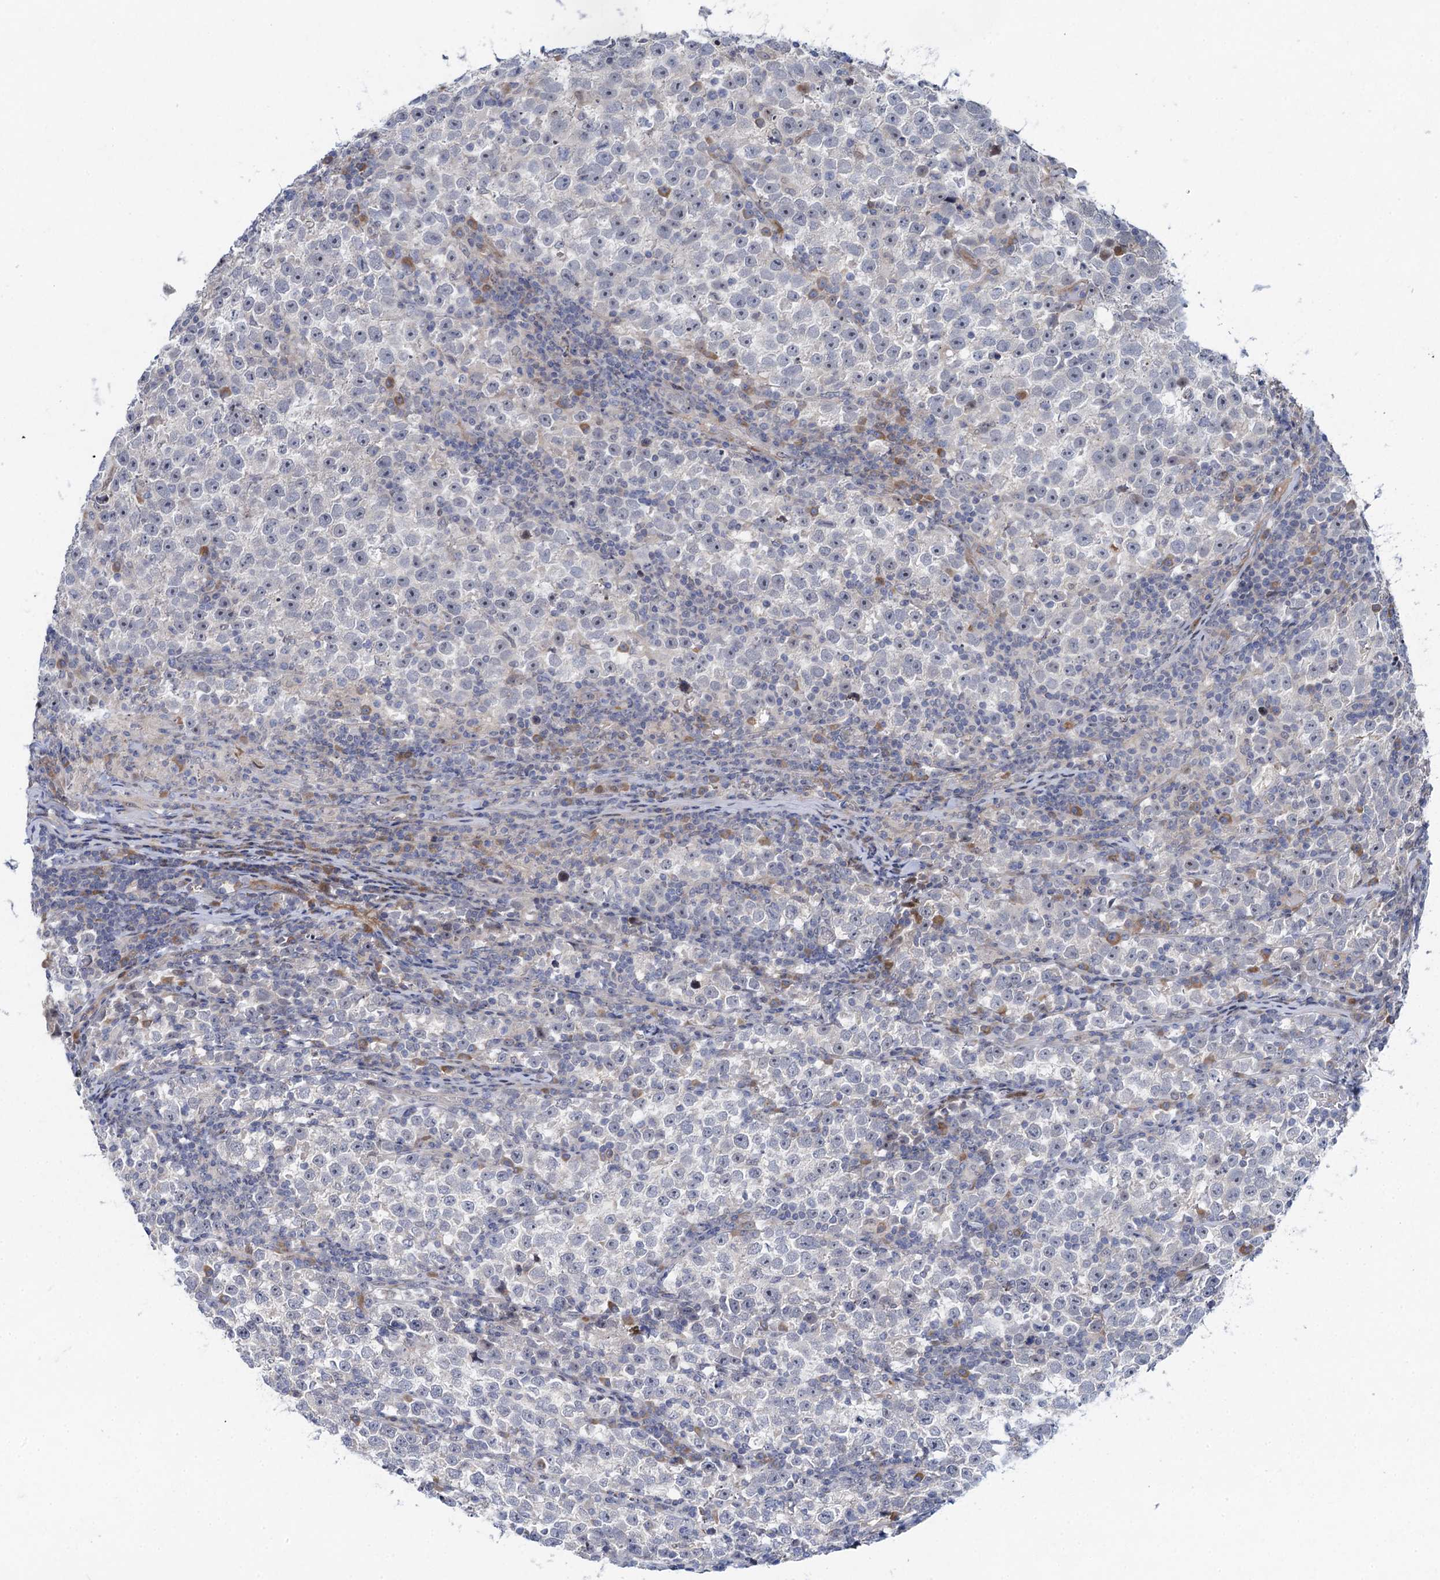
{"staining": {"intensity": "negative", "quantity": "none", "location": "none"}, "tissue": "testis cancer", "cell_type": "Tumor cells", "image_type": "cancer", "snomed": [{"axis": "morphology", "description": "Normal tissue, NOS"}, {"axis": "morphology", "description": "Seminoma, NOS"}, {"axis": "topography", "description": "Testis"}], "caption": "Immunohistochemical staining of human testis cancer demonstrates no significant positivity in tumor cells. The staining was performed using DAB to visualize the protein expression in brown, while the nuclei were stained in blue with hematoxylin (Magnification: 20x).", "gene": "QPCTL", "patient": {"sex": "male", "age": 43}}